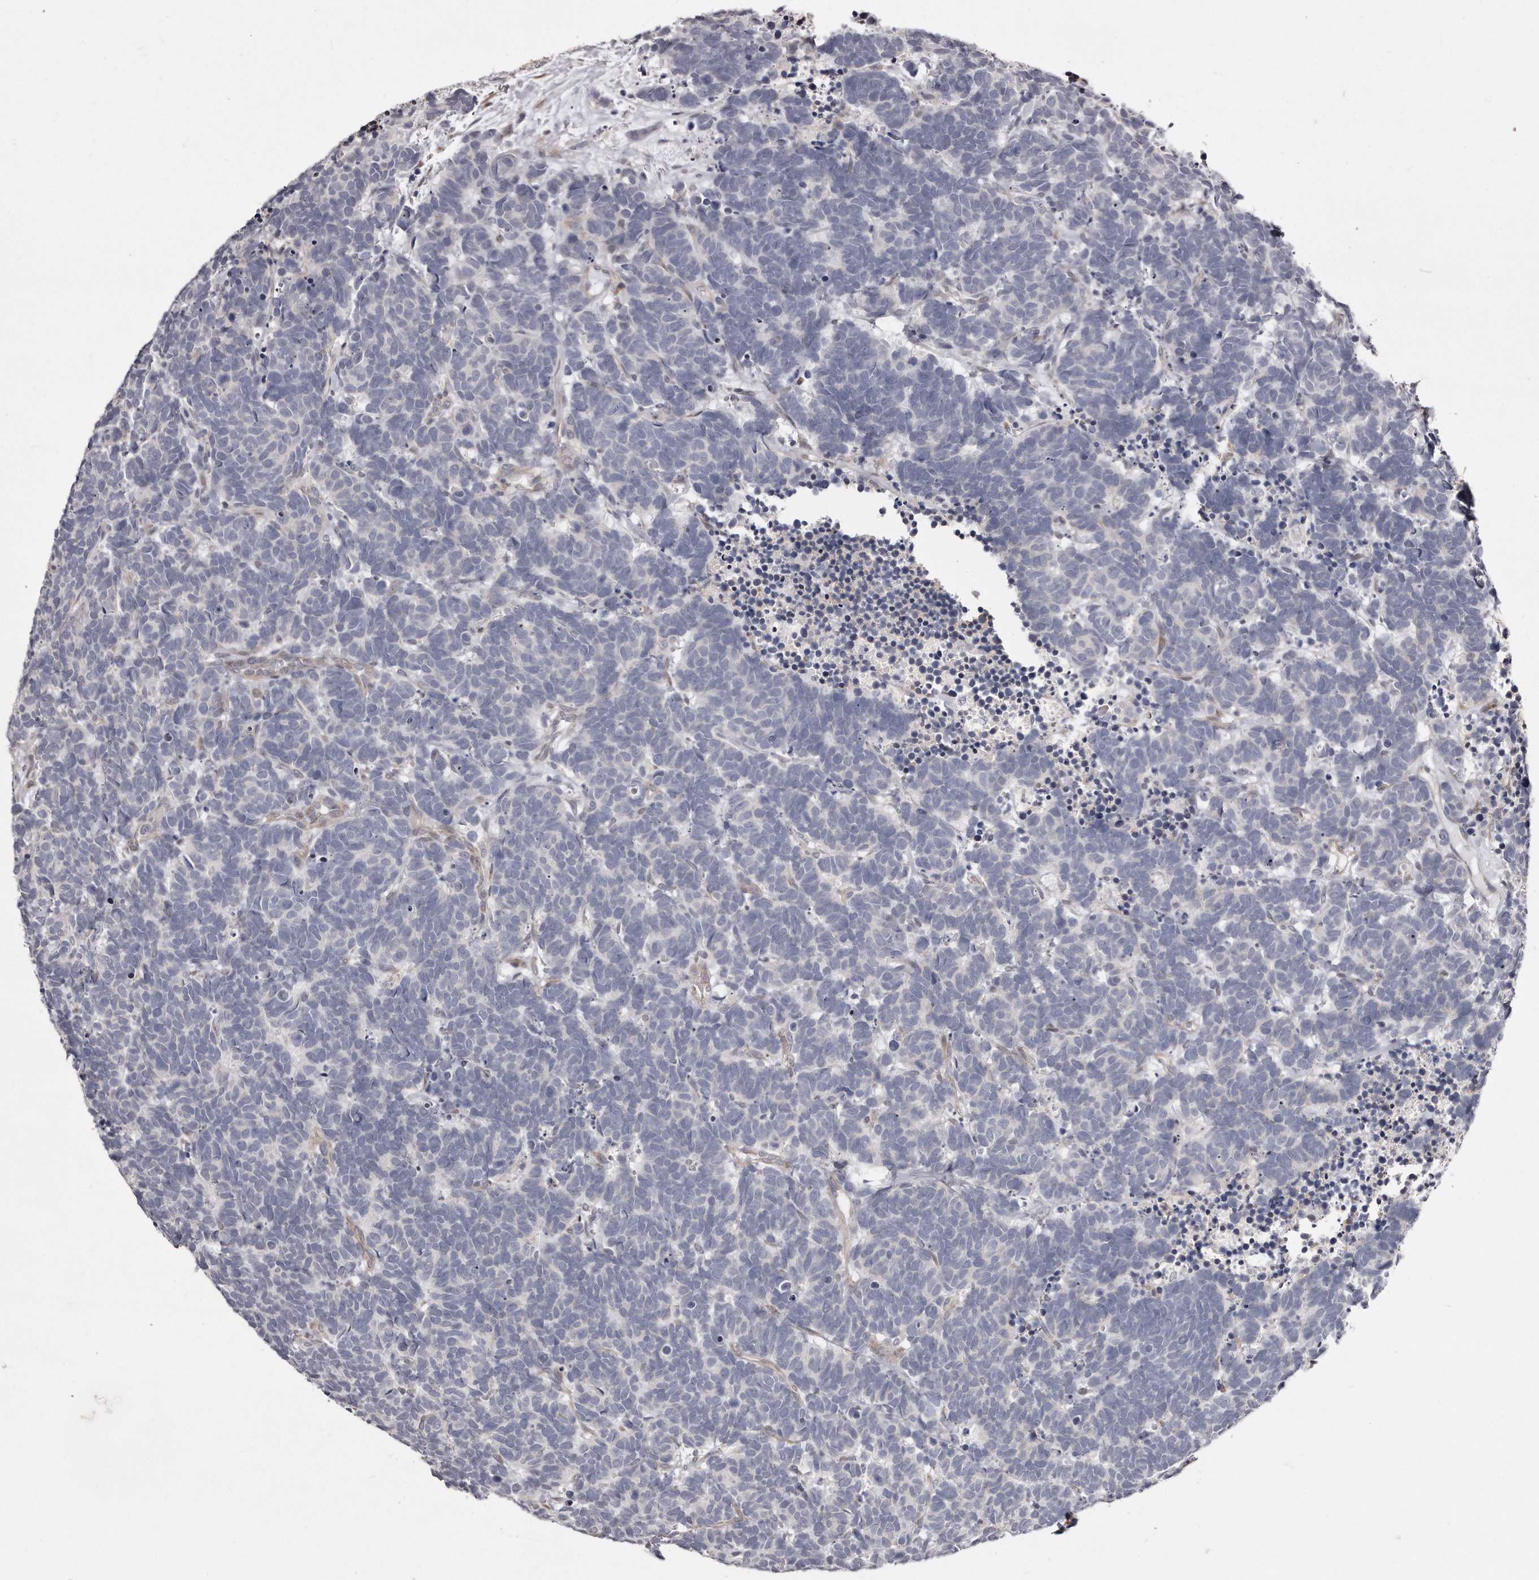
{"staining": {"intensity": "negative", "quantity": "none", "location": "none"}, "tissue": "carcinoid", "cell_type": "Tumor cells", "image_type": "cancer", "snomed": [{"axis": "morphology", "description": "Carcinoma, NOS"}, {"axis": "morphology", "description": "Carcinoid, malignant, NOS"}, {"axis": "topography", "description": "Urinary bladder"}], "caption": "Tumor cells are negative for brown protein staining in carcinoma.", "gene": "TRAPPC14", "patient": {"sex": "male", "age": 57}}